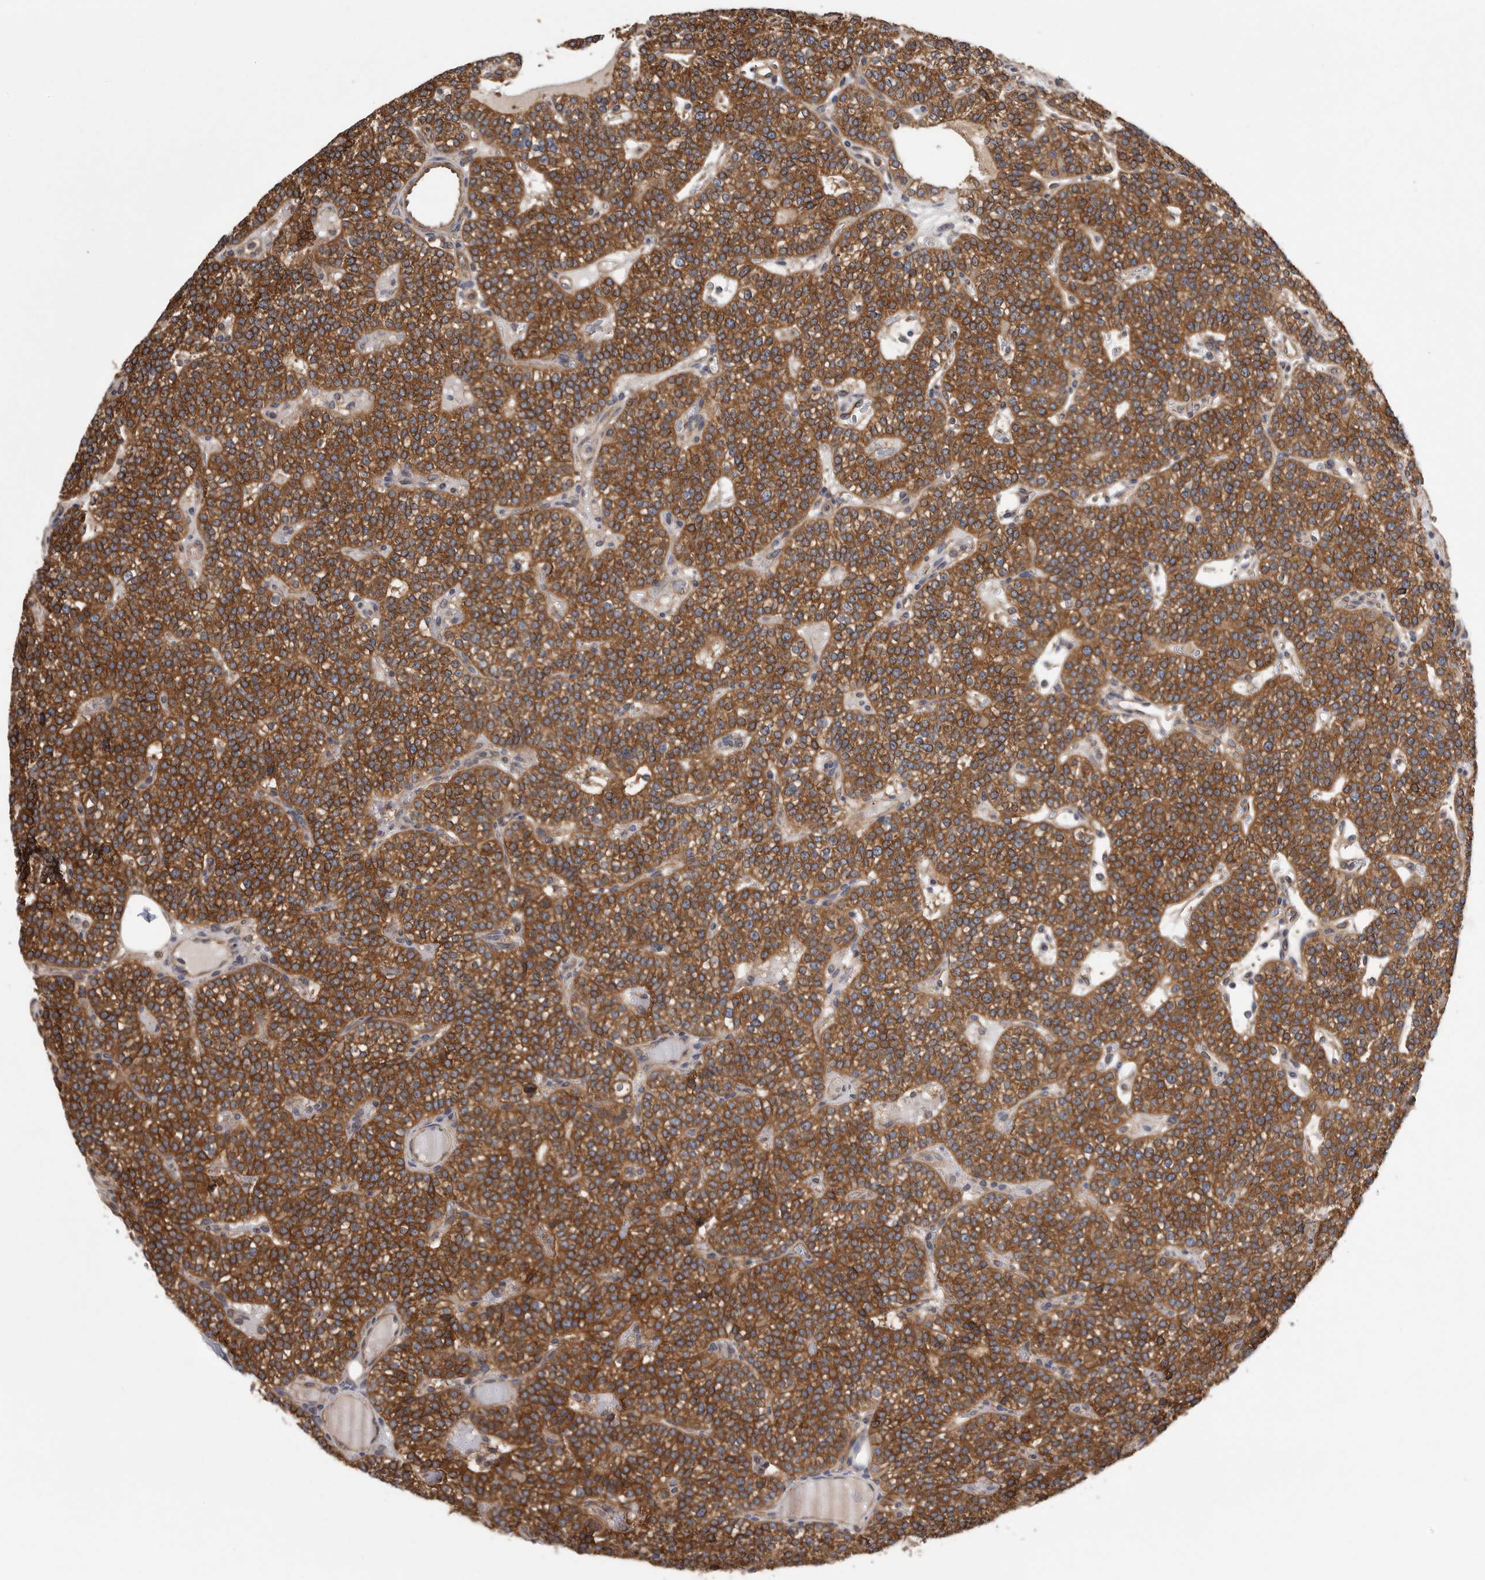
{"staining": {"intensity": "moderate", "quantity": "25%-75%", "location": "cytoplasmic/membranous"}, "tissue": "parathyroid gland", "cell_type": "Glandular cells", "image_type": "normal", "snomed": [{"axis": "morphology", "description": "Normal tissue, NOS"}, {"axis": "topography", "description": "Parathyroid gland"}], "caption": "Brown immunohistochemical staining in unremarkable human parathyroid gland demonstrates moderate cytoplasmic/membranous expression in approximately 25%-75% of glandular cells.", "gene": "OXR1", "patient": {"sex": "male", "age": 83}}